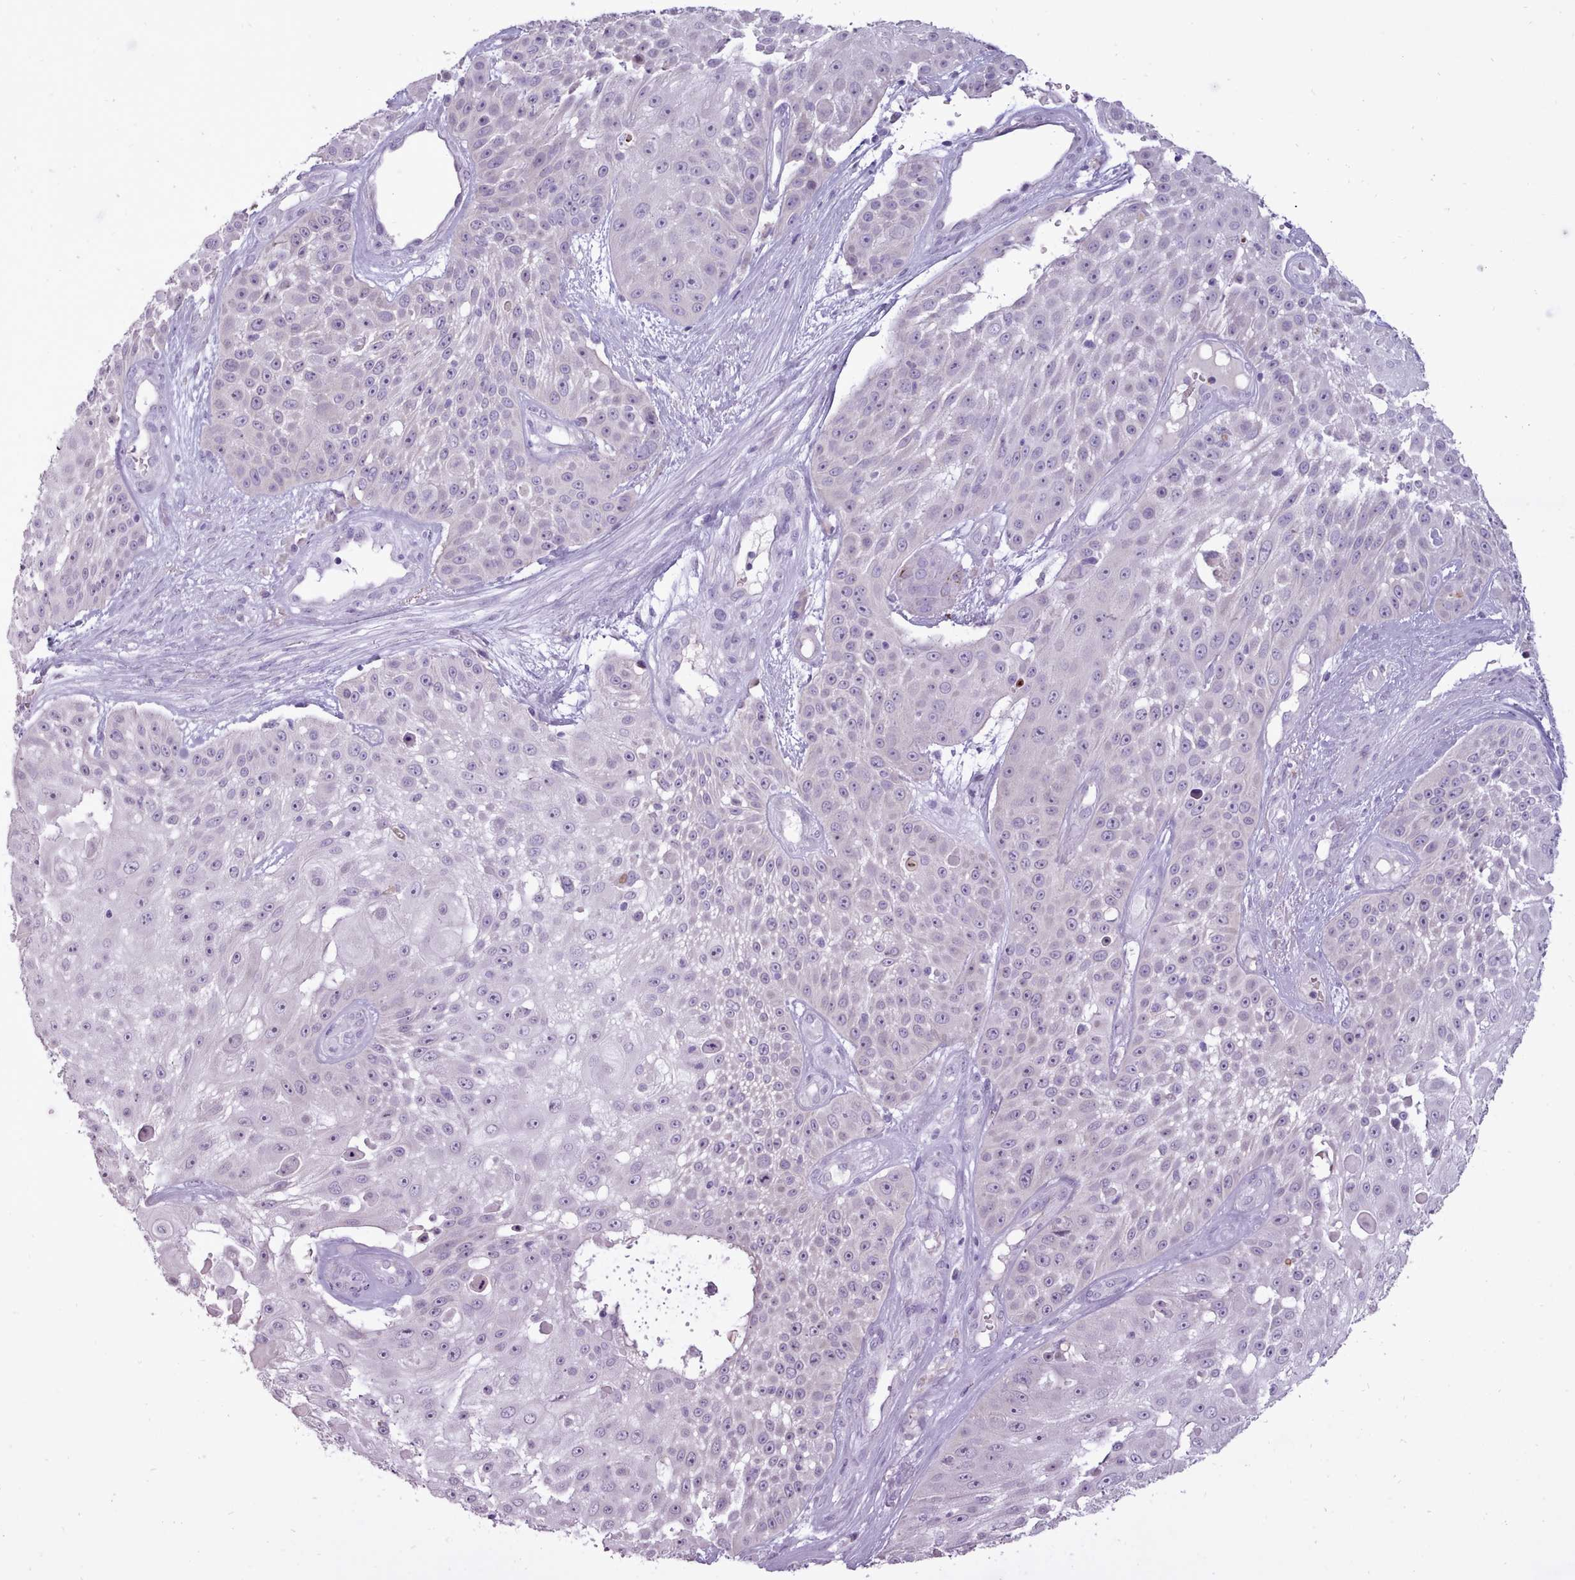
{"staining": {"intensity": "negative", "quantity": "none", "location": "none"}, "tissue": "skin cancer", "cell_type": "Tumor cells", "image_type": "cancer", "snomed": [{"axis": "morphology", "description": "Squamous cell carcinoma, NOS"}, {"axis": "topography", "description": "Skin"}], "caption": "An image of squamous cell carcinoma (skin) stained for a protein demonstrates no brown staining in tumor cells.", "gene": "ATRAID", "patient": {"sex": "female", "age": 86}}